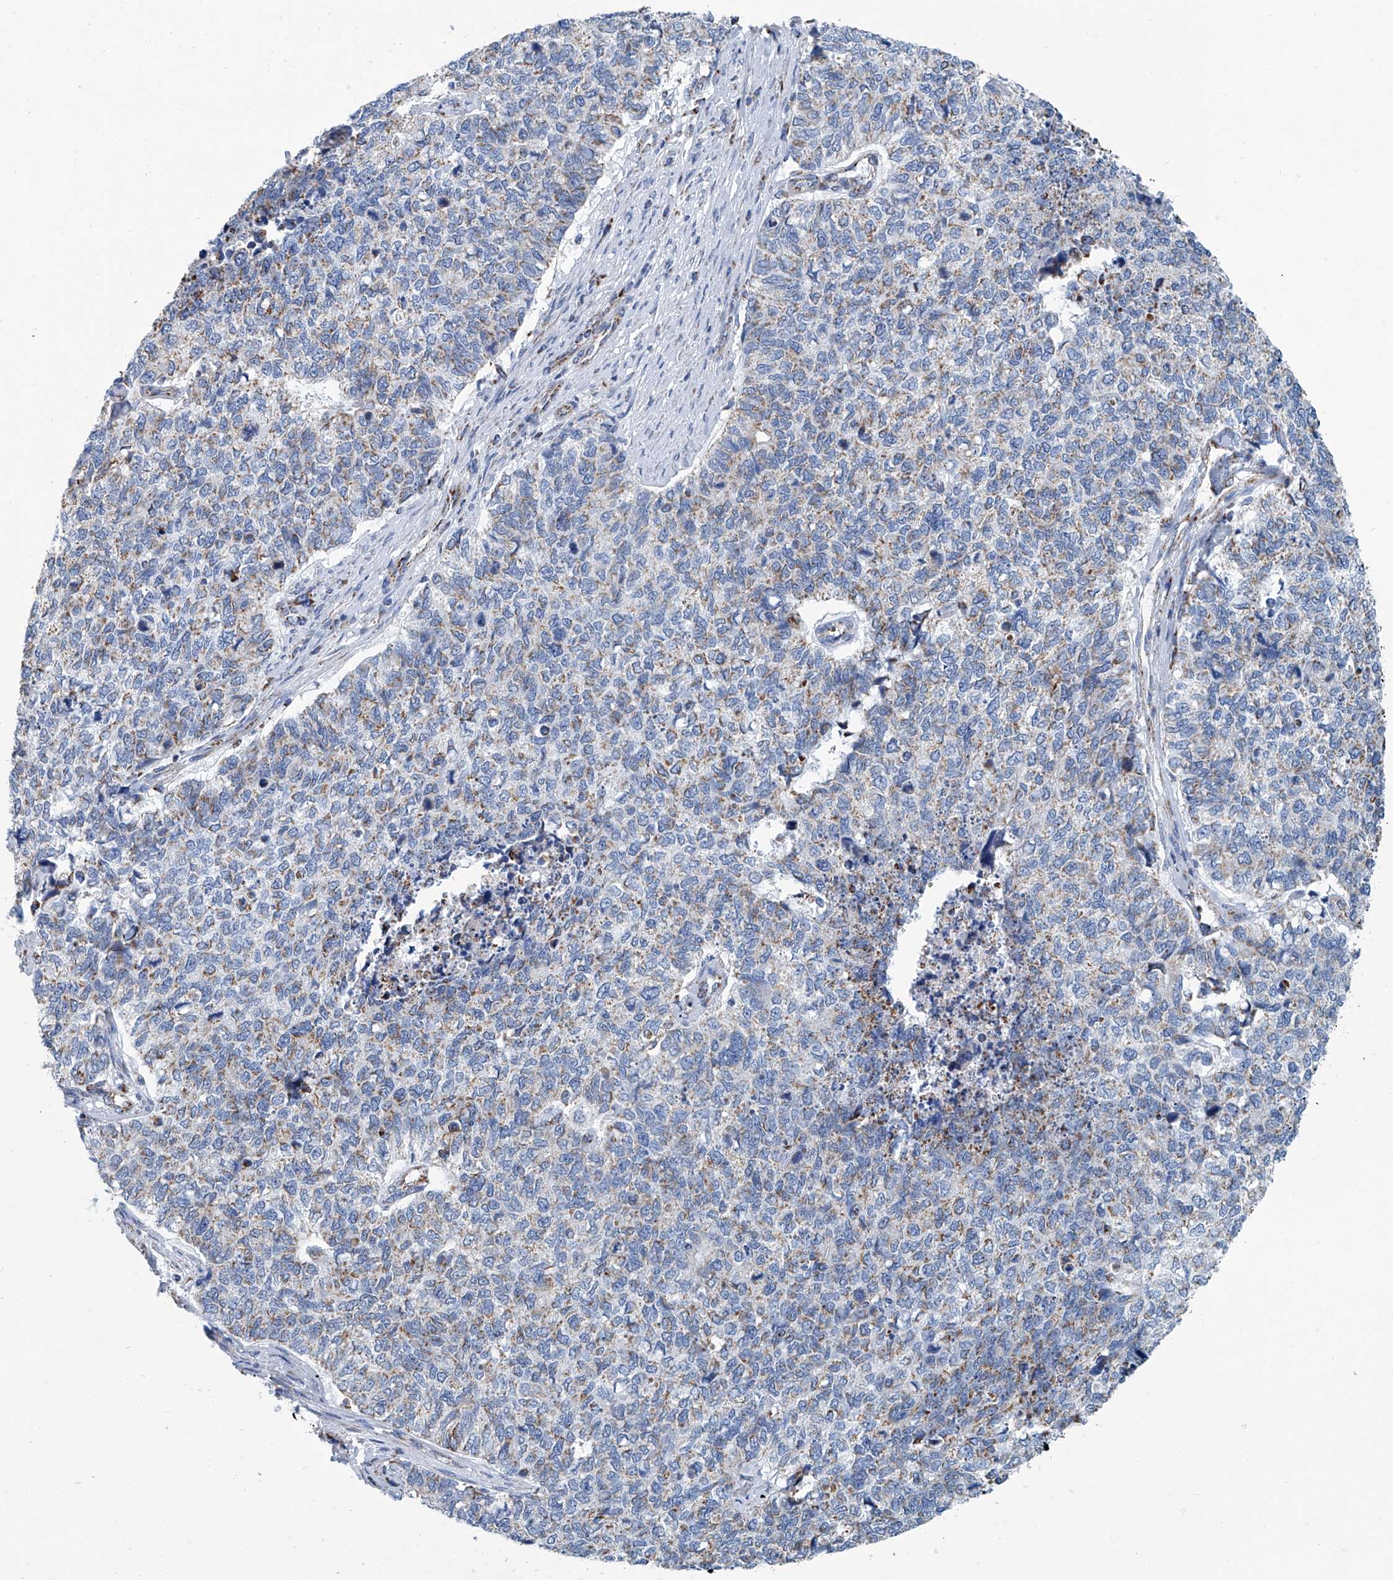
{"staining": {"intensity": "weak", "quantity": "25%-75%", "location": "cytoplasmic/membranous"}, "tissue": "cervical cancer", "cell_type": "Tumor cells", "image_type": "cancer", "snomed": [{"axis": "morphology", "description": "Squamous cell carcinoma, NOS"}, {"axis": "topography", "description": "Cervix"}], "caption": "Protein staining of cervical squamous cell carcinoma tissue shows weak cytoplasmic/membranous expression in about 25%-75% of tumor cells. (DAB (3,3'-diaminobenzidine) IHC, brown staining for protein, blue staining for nuclei).", "gene": "MT-ND1", "patient": {"sex": "female", "age": 63}}